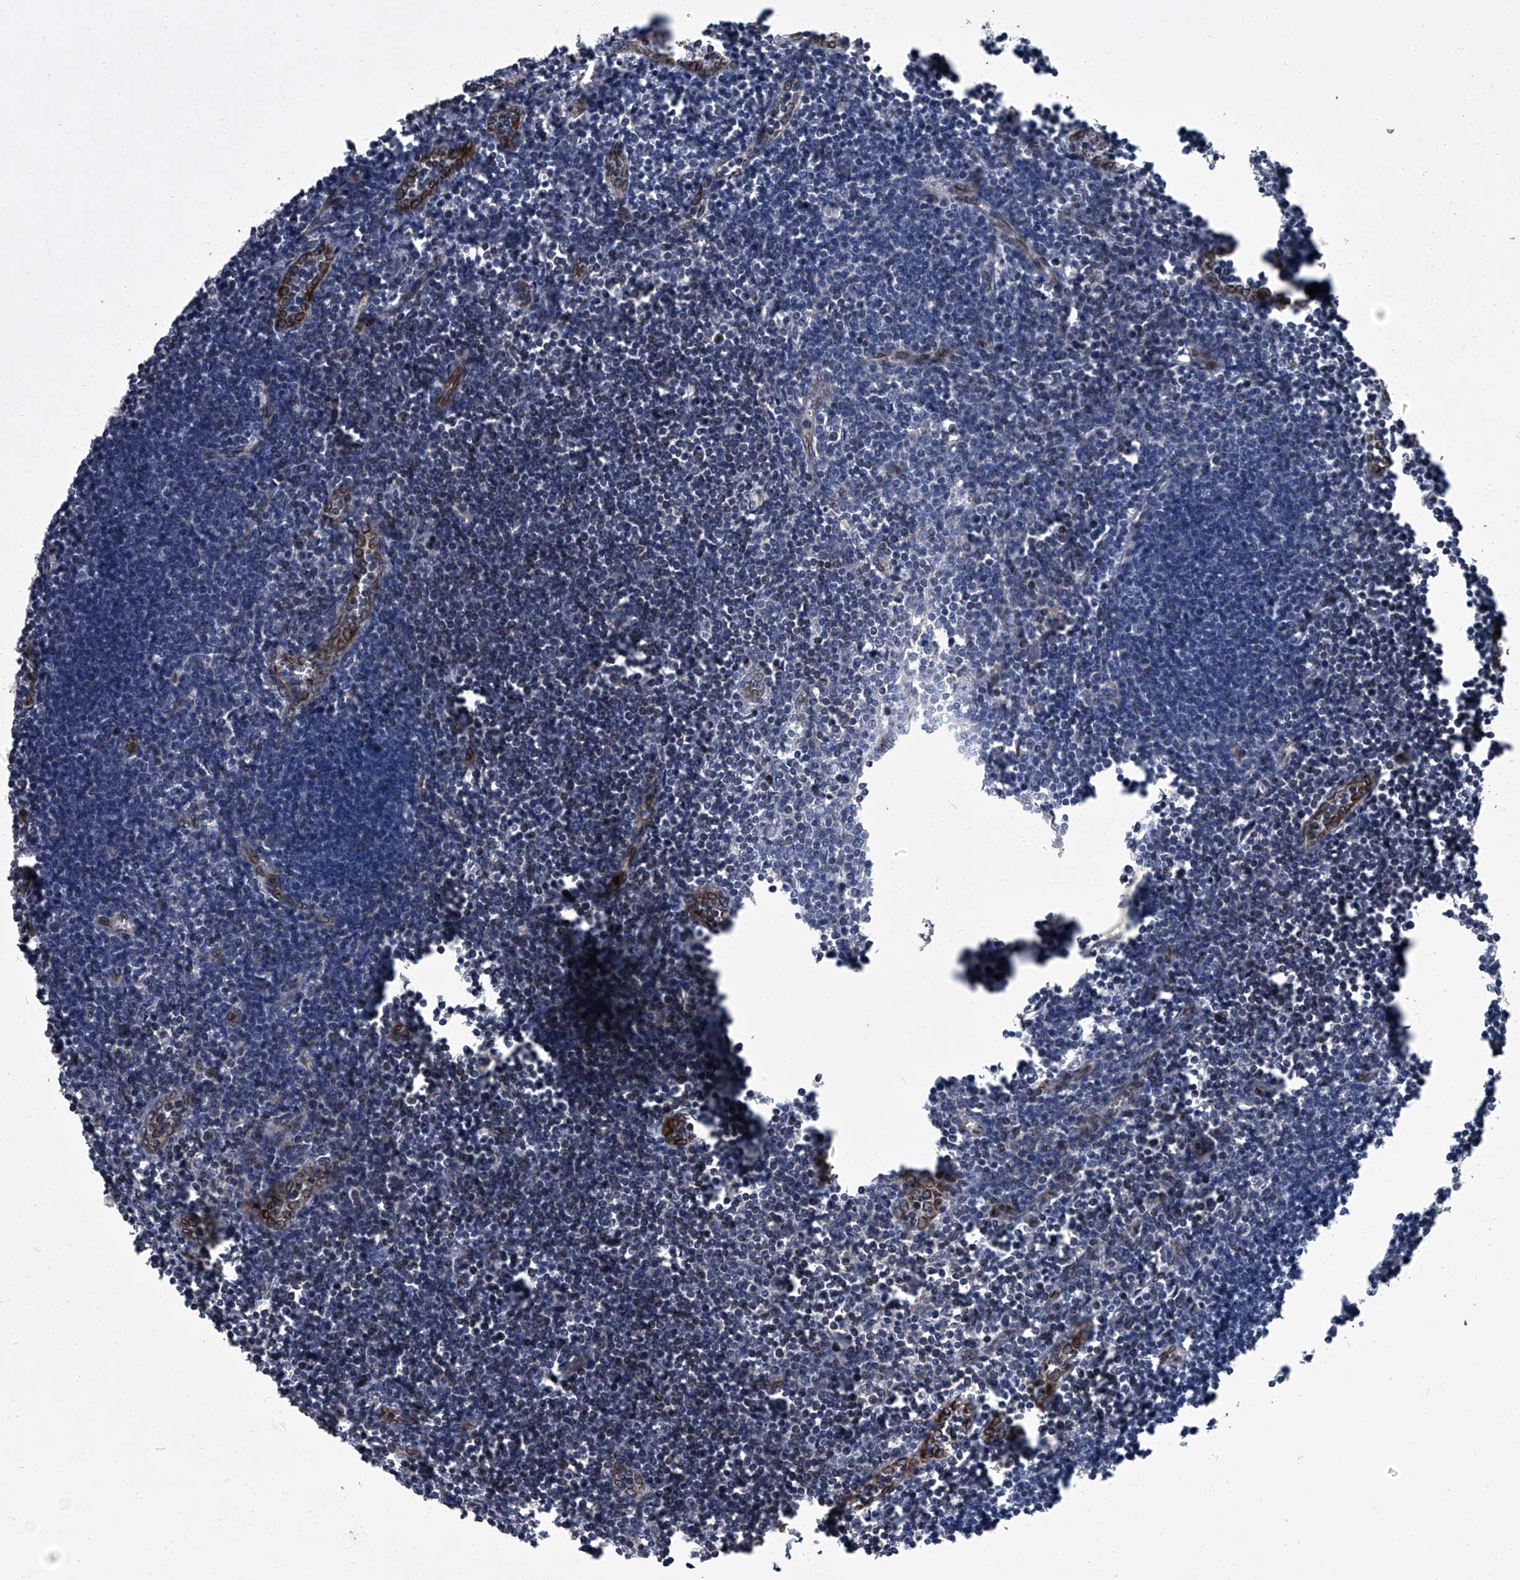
{"staining": {"intensity": "negative", "quantity": "none", "location": "none"}, "tissue": "lymph node", "cell_type": "Germinal center cells", "image_type": "normal", "snomed": [{"axis": "morphology", "description": "Normal tissue, NOS"}, {"axis": "morphology", "description": "Malignant melanoma, Metastatic site"}, {"axis": "topography", "description": "Lymph node"}], "caption": "Photomicrograph shows no significant protein positivity in germinal center cells of unremarkable lymph node. Brightfield microscopy of immunohistochemistry stained with DAB (brown) and hematoxylin (blue), captured at high magnification.", "gene": "LRRC8C", "patient": {"sex": "male", "age": 41}}